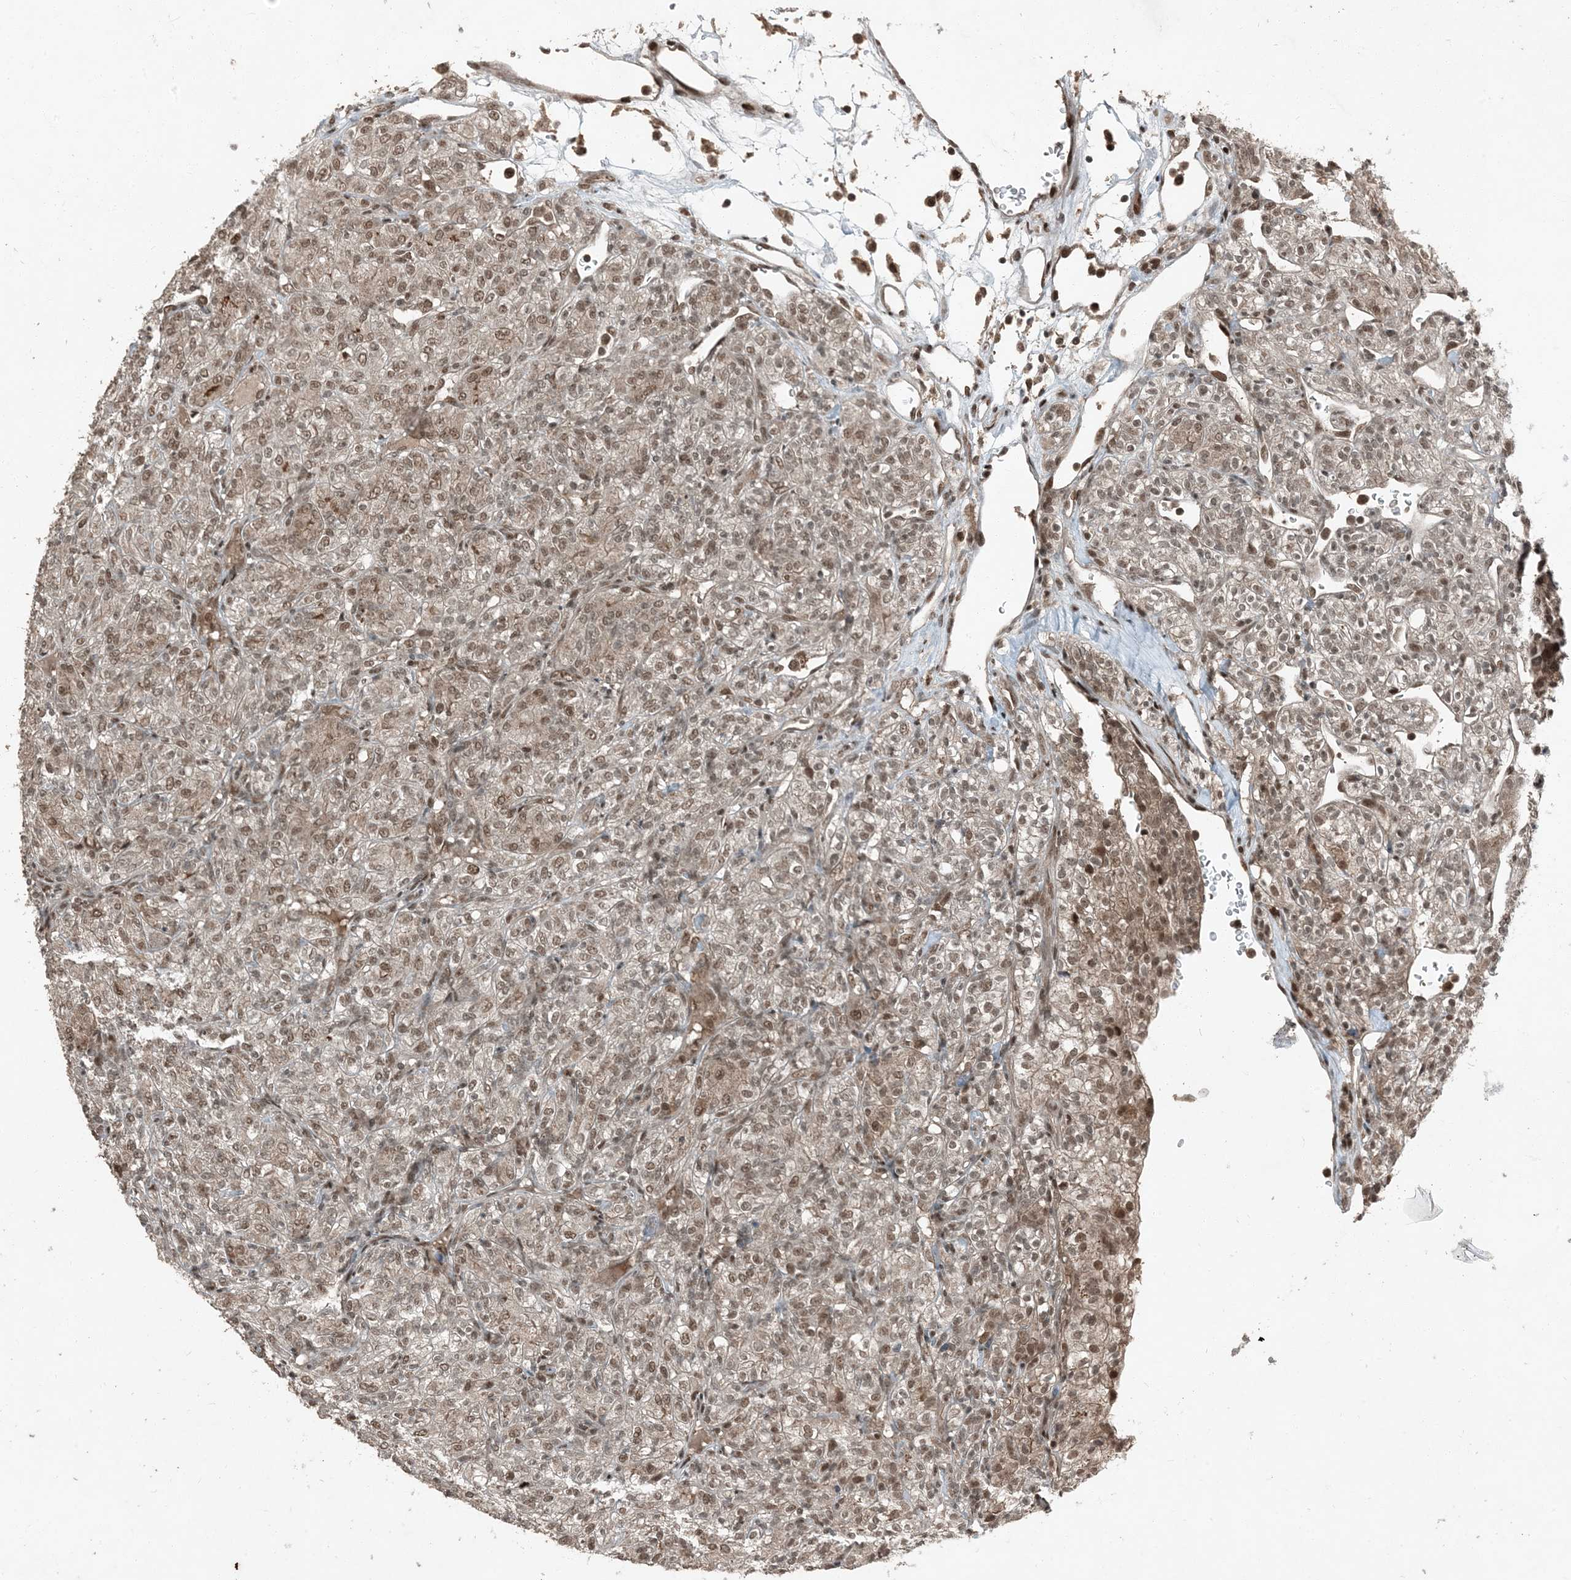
{"staining": {"intensity": "moderate", "quantity": ">75%", "location": "nuclear"}, "tissue": "renal cancer", "cell_type": "Tumor cells", "image_type": "cancer", "snomed": [{"axis": "morphology", "description": "Adenocarcinoma, NOS"}, {"axis": "topography", "description": "Kidney"}], "caption": "Protein staining of renal cancer (adenocarcinoma) tissue displays moderate nuclear staining in about >75% of tumor cells. (Brightfield microscopy of DAB IHC at high magnification).", "gene": "TRAPPC12", "patient": {"sex": "male", "age": 77}}